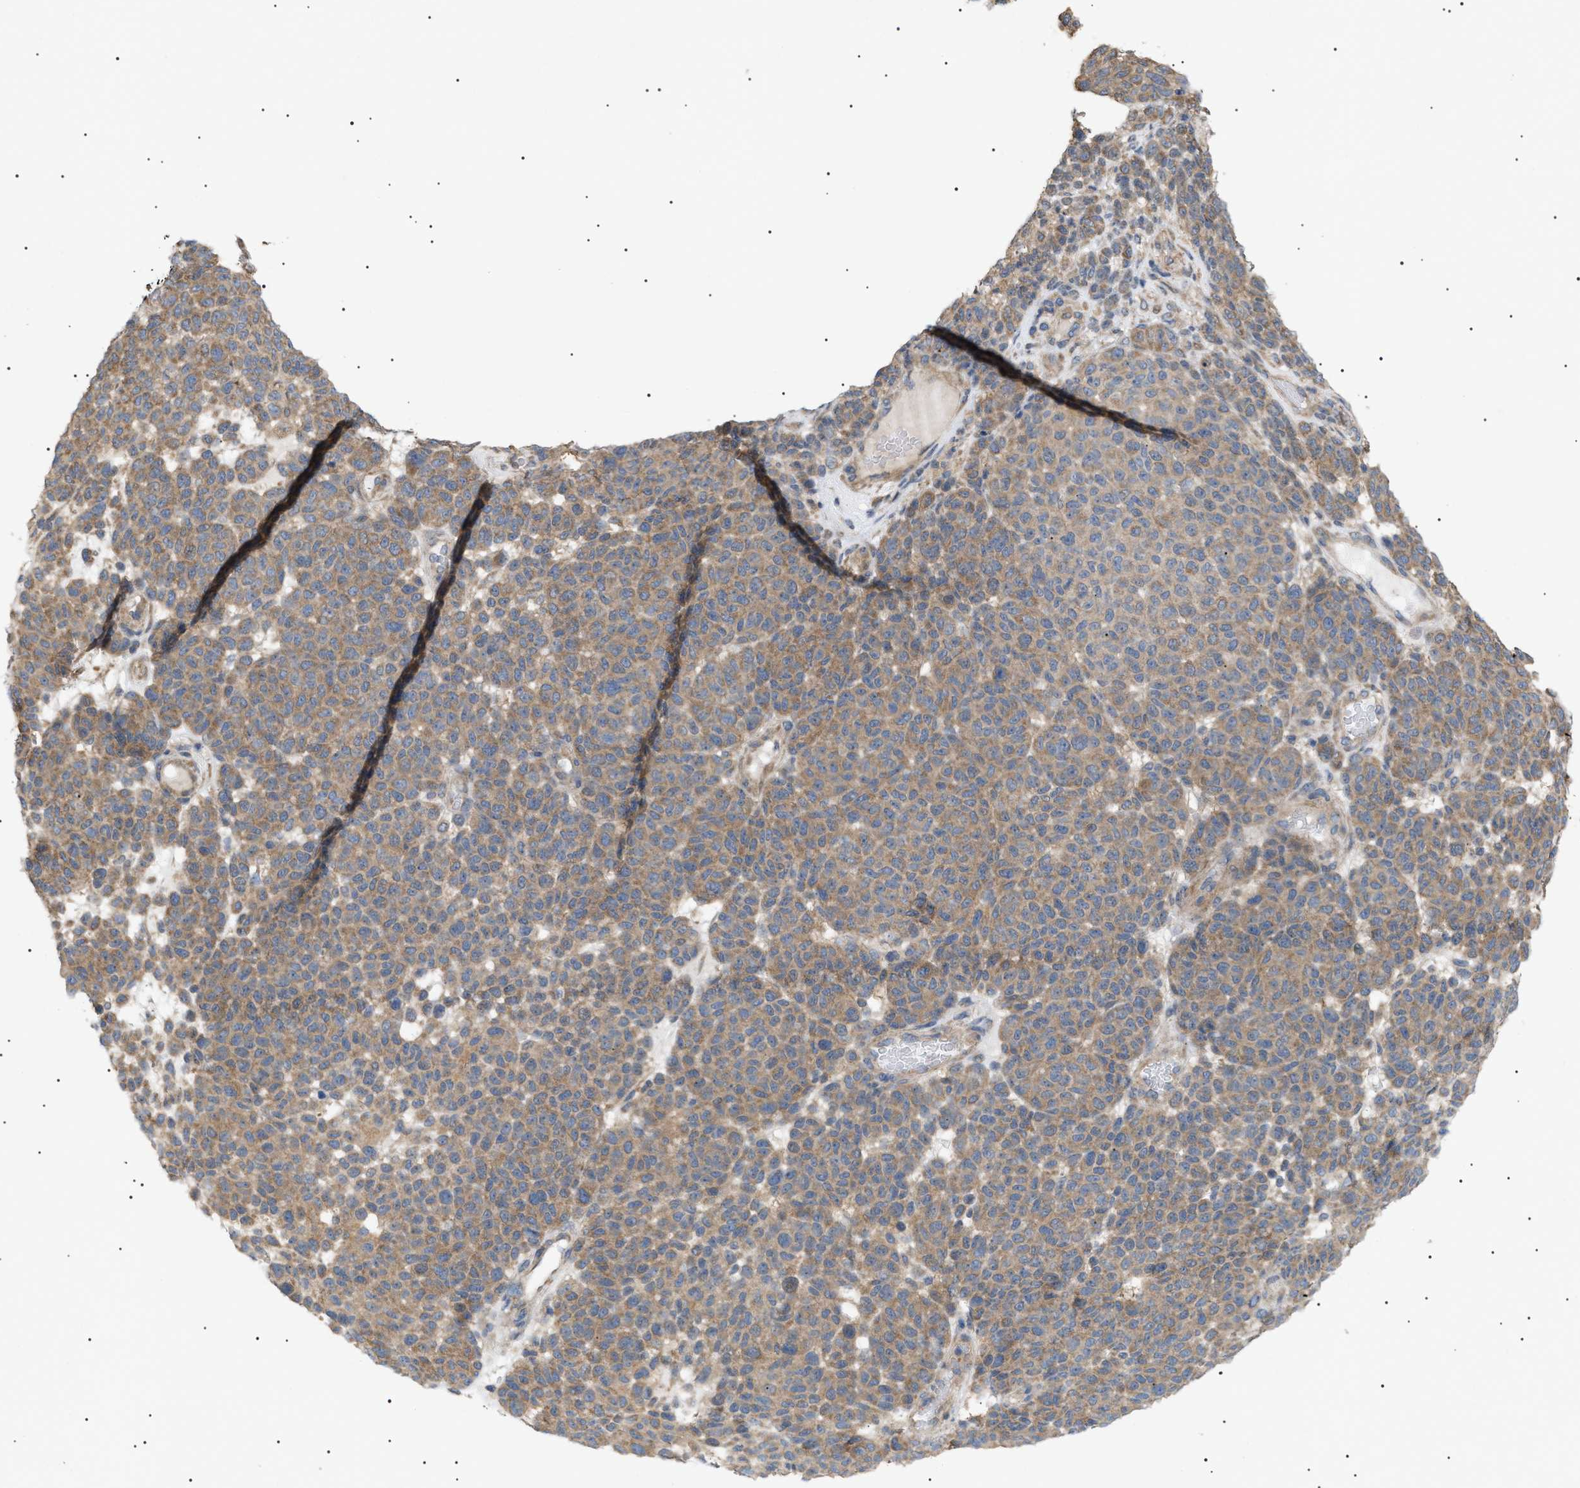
{"staining": {"intensity": "moderate", "quantity": ">75%", "location": "cytoplasmic/membranous"}, "tissue": "melanoma", "cell_type": "Tumor cells", "image_type": "cancer", "snomed": [{"axis": "morphology", "description": "Malignant melanoma, NOS"}, {"axis": "topography", "description": "Skin"}], "caption": "Tumor cells display medium levels of moderate cytoplasmic/membranous expression in about >75% of cells in human malignant melanoma.", "gene": "IRS2", "patient": {"sex": "male", "age": 59}}